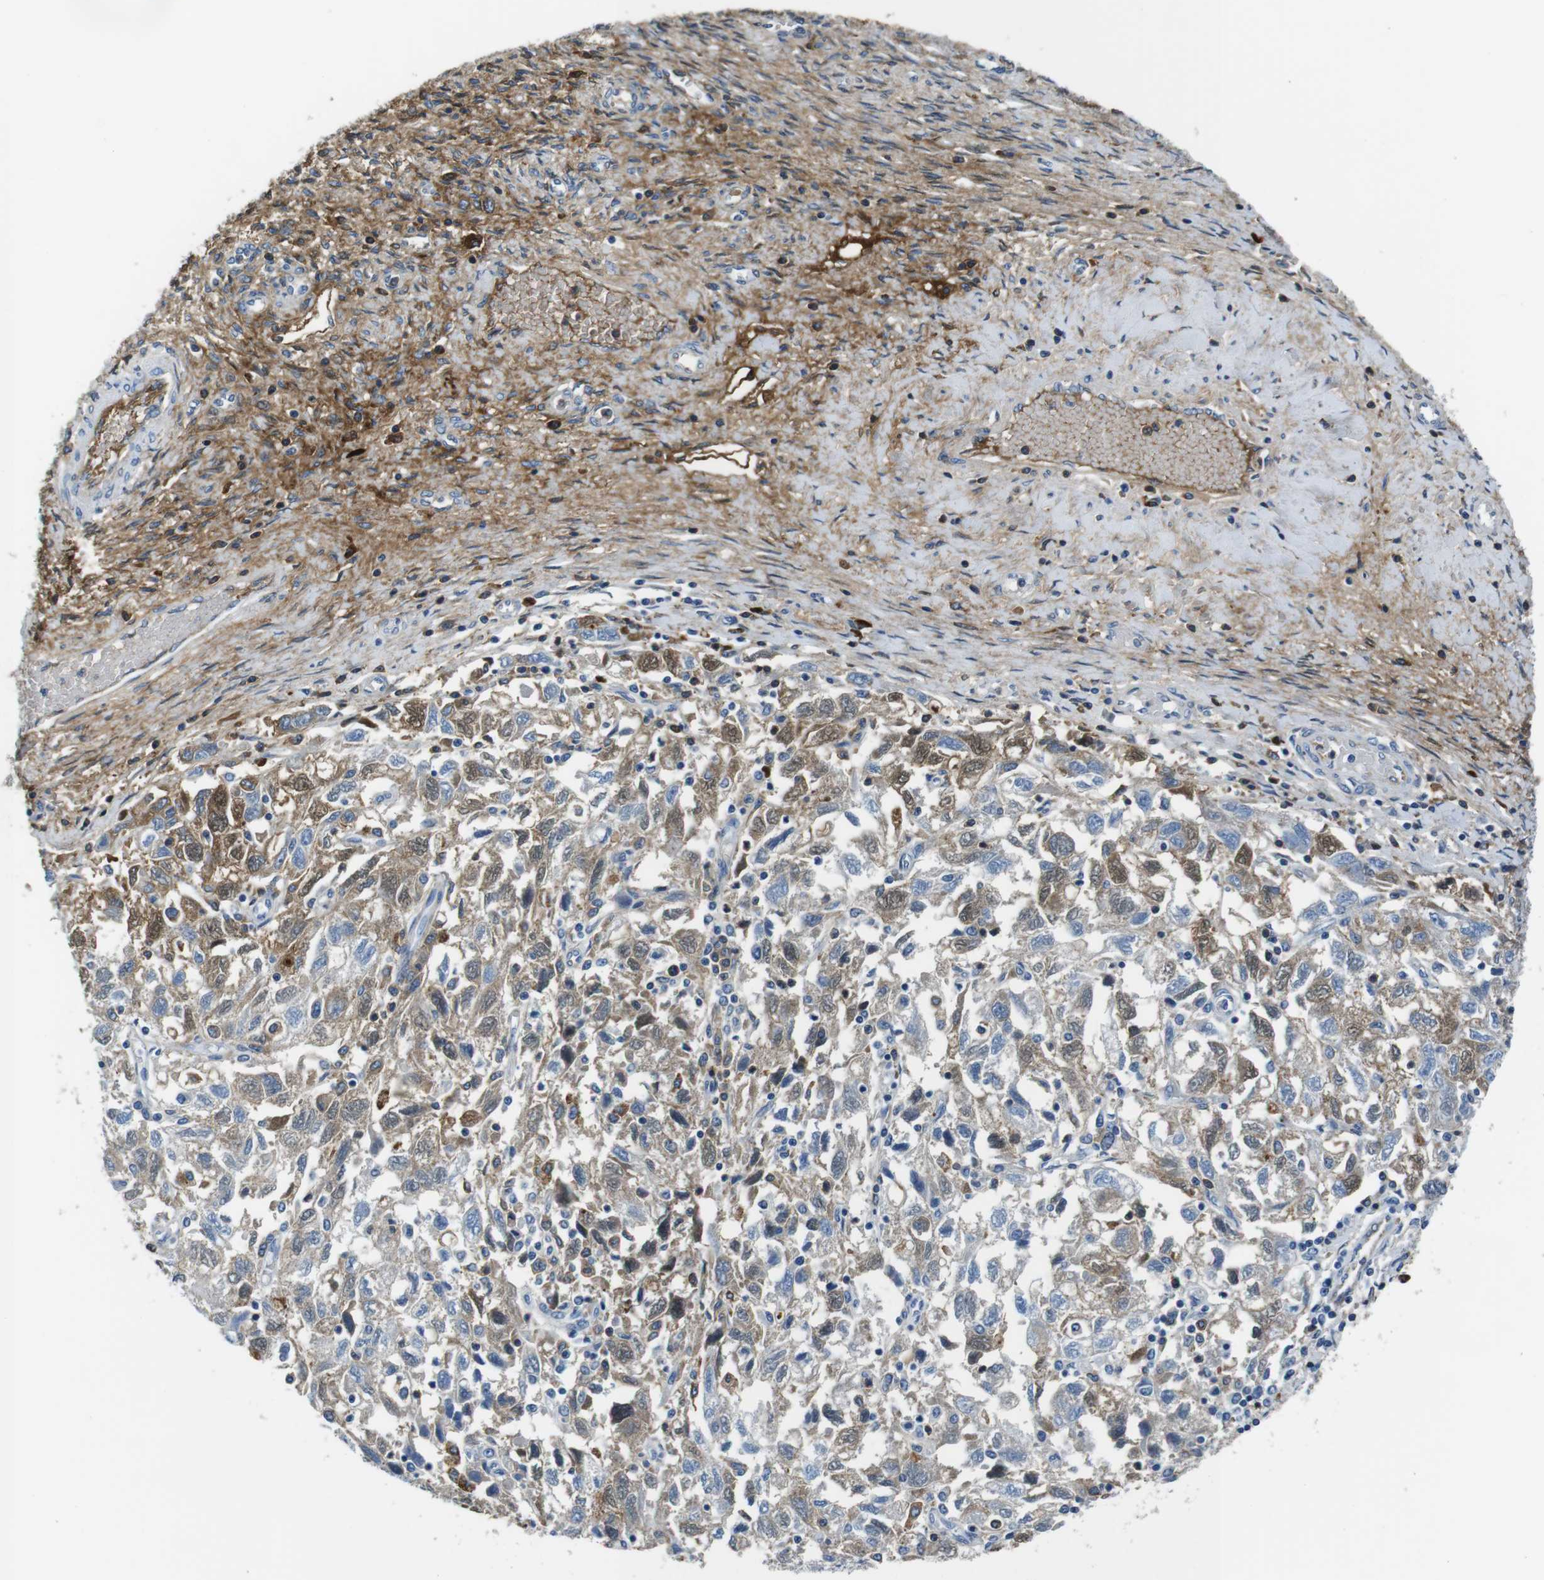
{"staining": {"intensity": "moderate", "quantity": "25%-75%", "location": "cytoplasmic/membranous,nuclear"}, "tissue": "ovarian cancer", "cell_type": "Tumor cells", "image_type": "cancer", "snomed": [{"axis": "morphology", "description": "Carcinoma, NOS"}, {"axis": "morphology", "description": "Cystadenocarcinoma, serous, NOS"}, {"axis": "topography", "description": "Ovary"}], "caption": "Brown immunohistochemical staining in carcinoma (ovarian) shows moderate cytoplasmic/membranous and nuclear positivity in approximately 25%-75% of tumor cells.", "gene": "IGKC", "patient": {"sex": "female", "age": 69}}